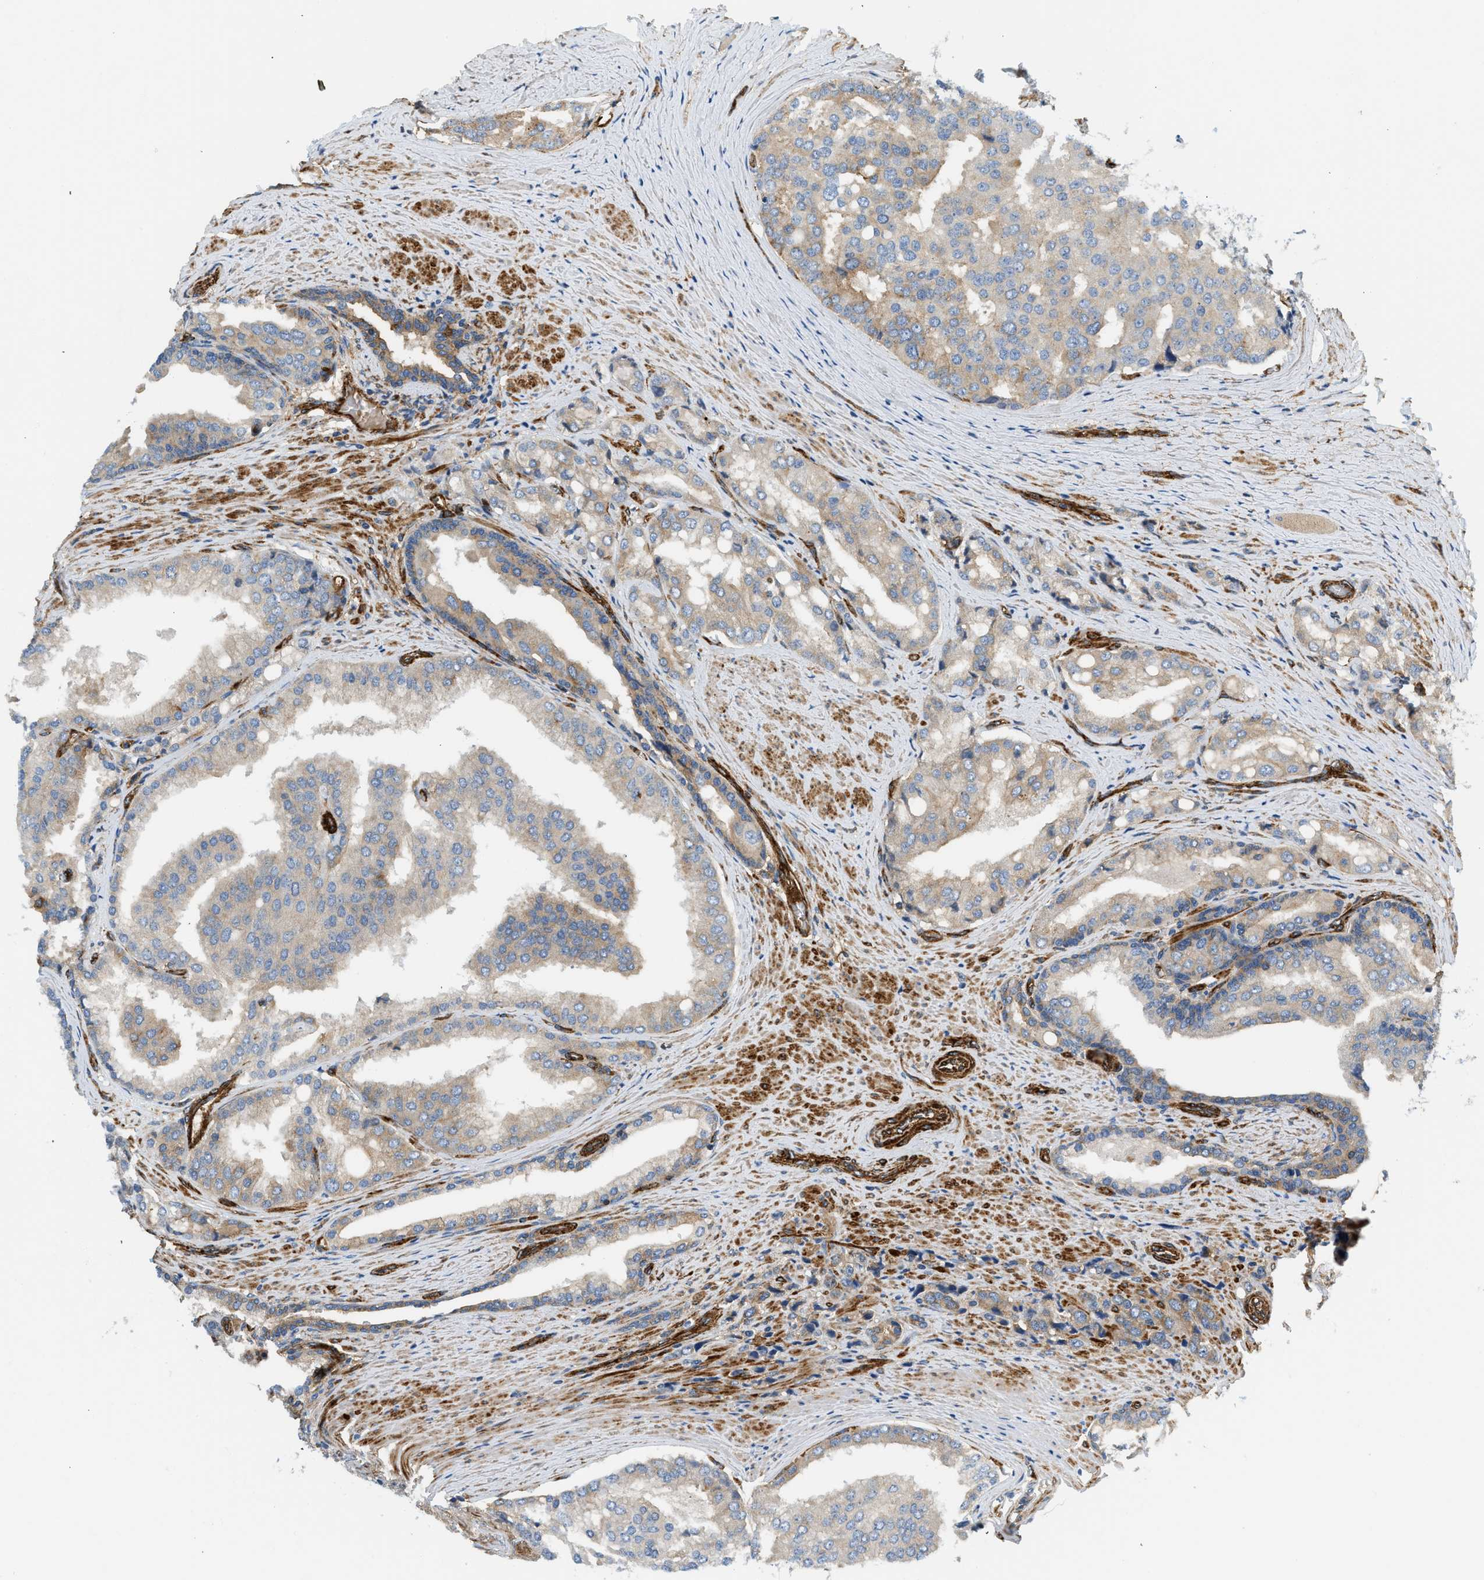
{"staining": {"intensity": "moderate", "quantity": "<25%", "location": "cytoplasmic/membranous"}, "tissue": "prostate cancer", "cell_type": "Tumor cells", "image_type": "cancer", "snomed": [{"axis": "morphology", "description": "Adenocarcinoma, High grade"}, {"axis": "topography", "description": "Prostate"}], "caption": "Protein expression by IHC demonstrates moderate cytoplasmic/membranous staining in about <25% of tumor cells in prostate cancer.", "gene": "HIP1", "patient": {"sex": "male", "age": 50}}